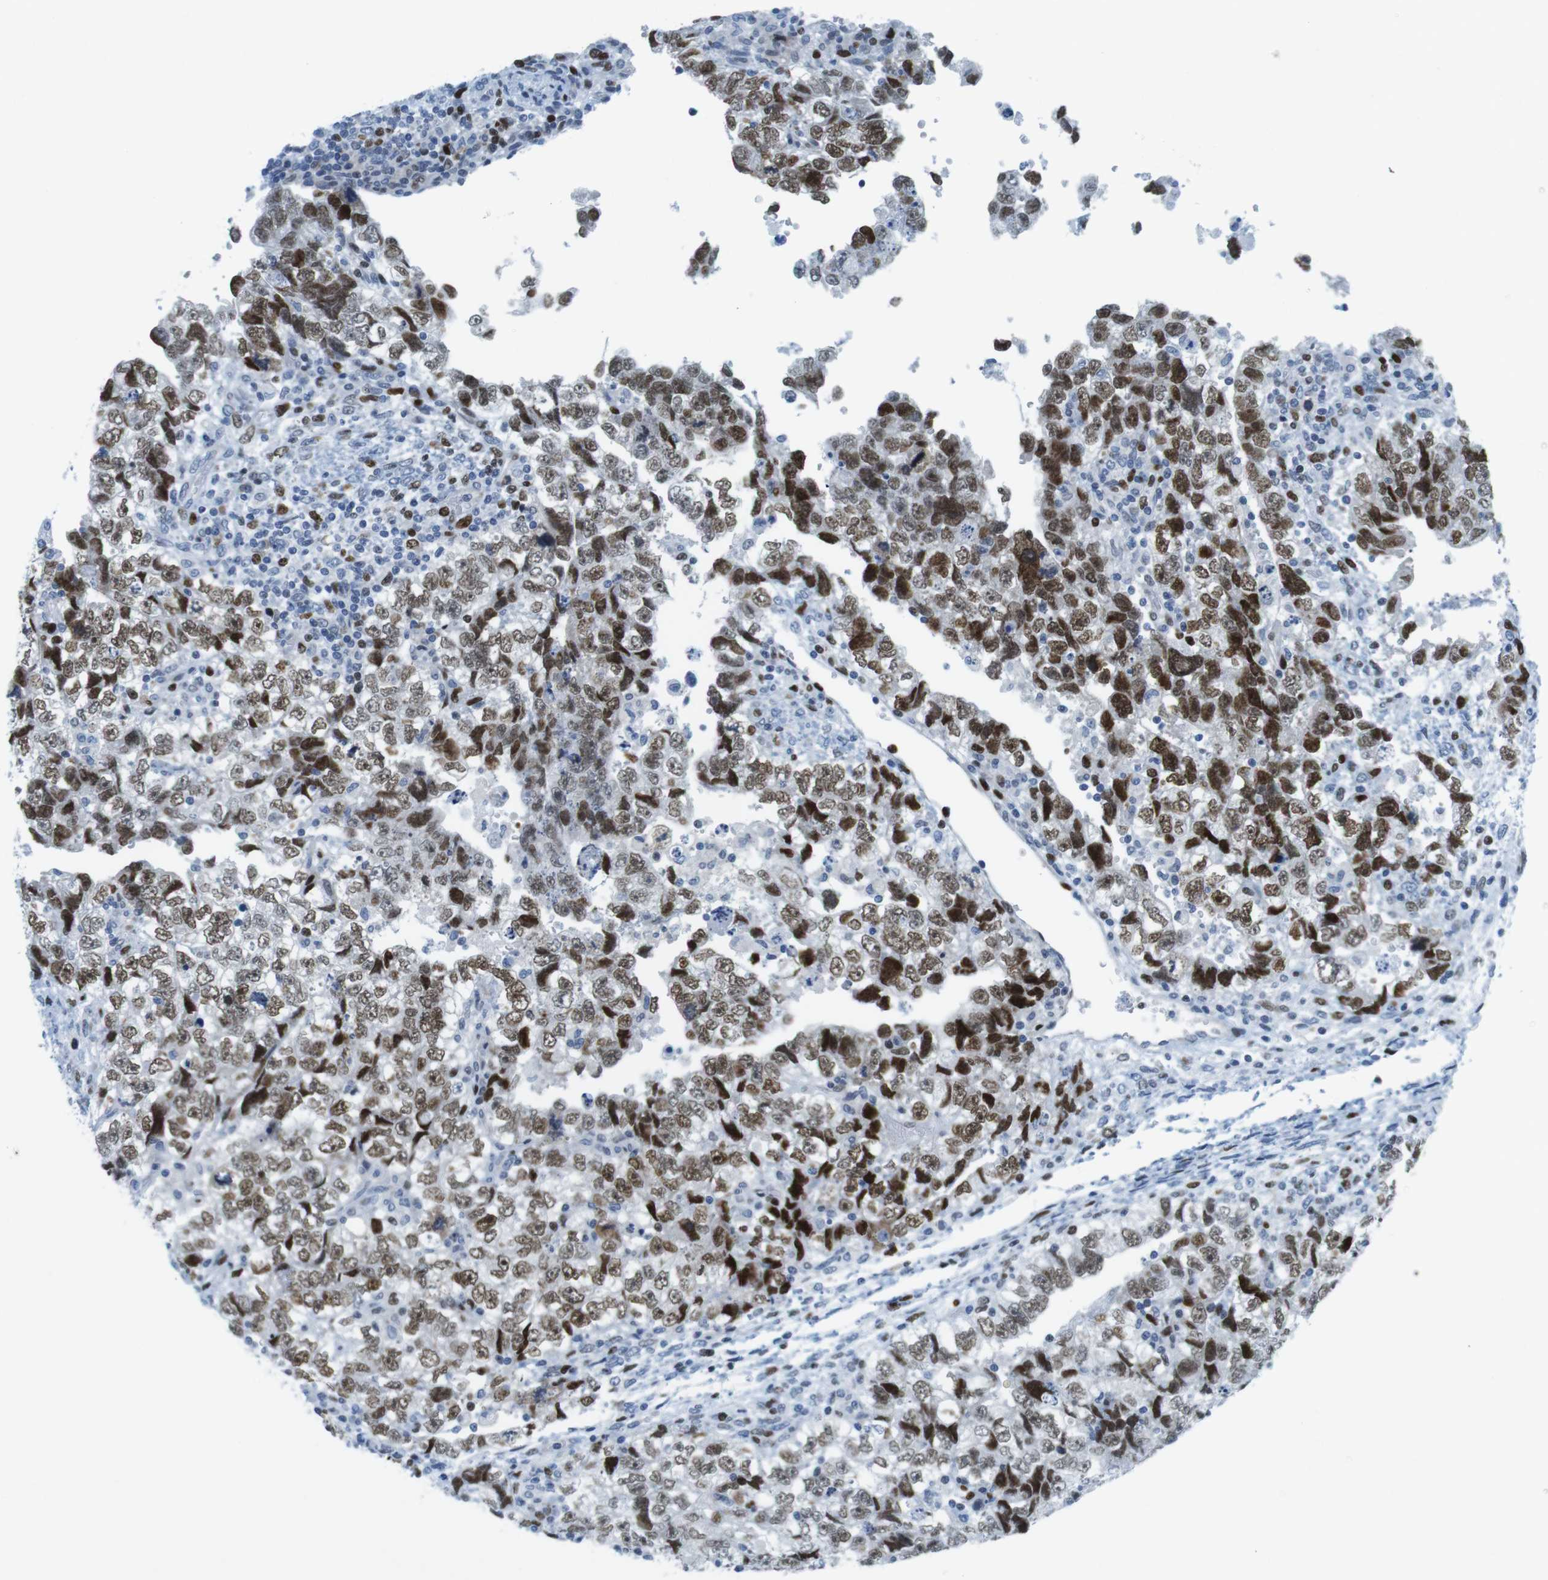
{"staining": {"intensity": "moderate", "quantity": ">75%", "location": "nuclear"}, "tissue": "testis cancer", "cell_type": "Tumor cells", "image_type": "cancer", "snomed": [{"axis": "morphology", "description": "Carcinoma, Embryonal, NOS"}, {"axis": "topography", "description": "Testis"}], "caption": "Tumor cells reveal moderate nuclear expression in approximately >75% of cells in testis cancer (embryonal carcinoma).", "gene": "CHAF1A", "patient": {"sex": "male", "age": 36}}